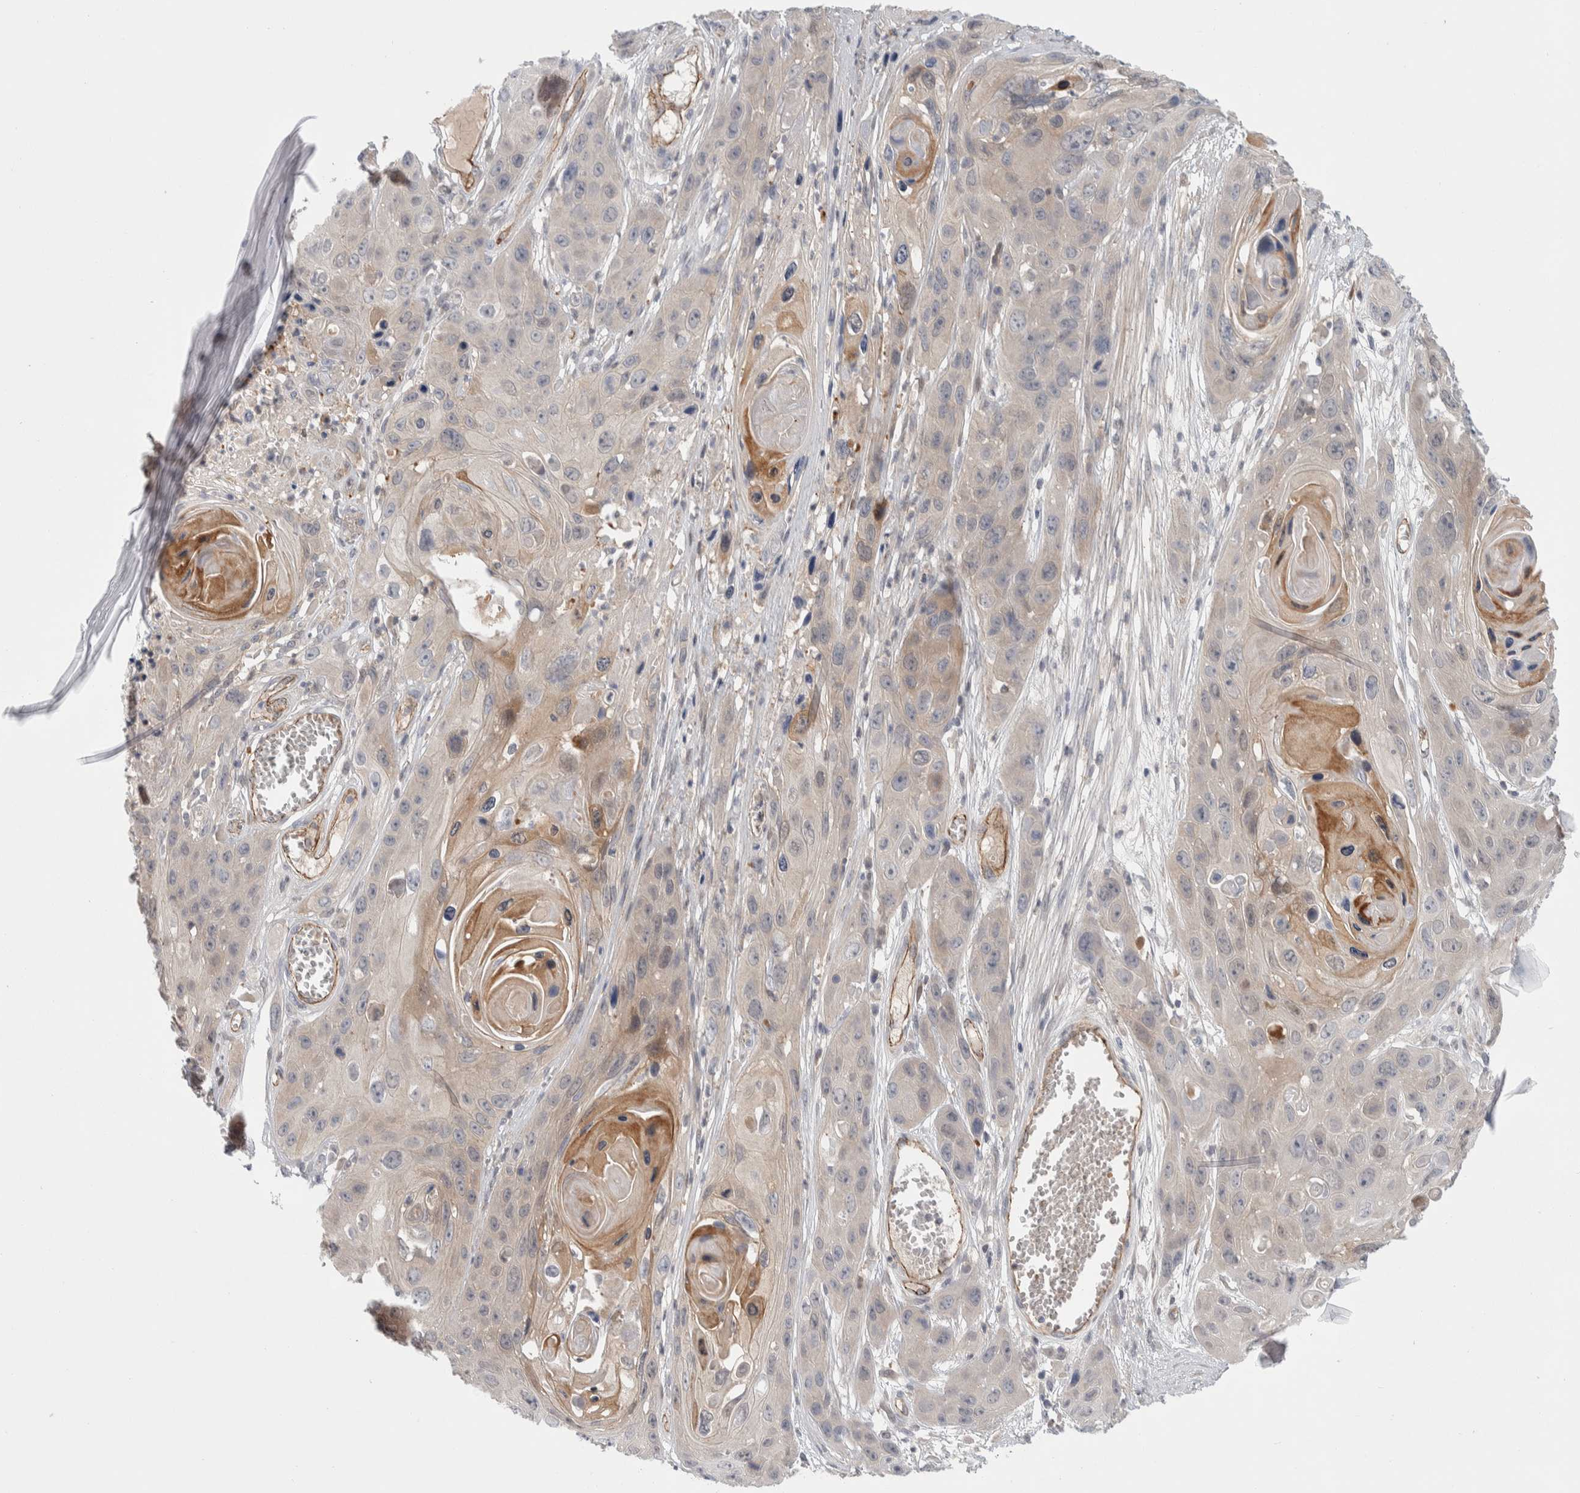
{"staining": {"intensity": "moderate", "quantity": "<25%", "location": "cytoplasmic/membranous"}, "tissue": "skin cancer", "cell_type": "Tumor cells", "image_type": "cancer", "snomed": [{"axis": "morphology", "description": "Squamous cell carcinoma, NOS"}, {"axis": "topography", "description": "Skin"}], "caption": "High-power microscopy captured an immunohistochemistry micrograph of skin squamous cell carcinoma, revealing moderate cytoplasmic/membranous expression in approximately <25% of tumor cells. (DAB (3,3'-diaminobenzidine) = brown stain, brightfield microscopy at high magnification).", "gene": "ZNF862", "patient": {"sex": "male", "age": 55}}